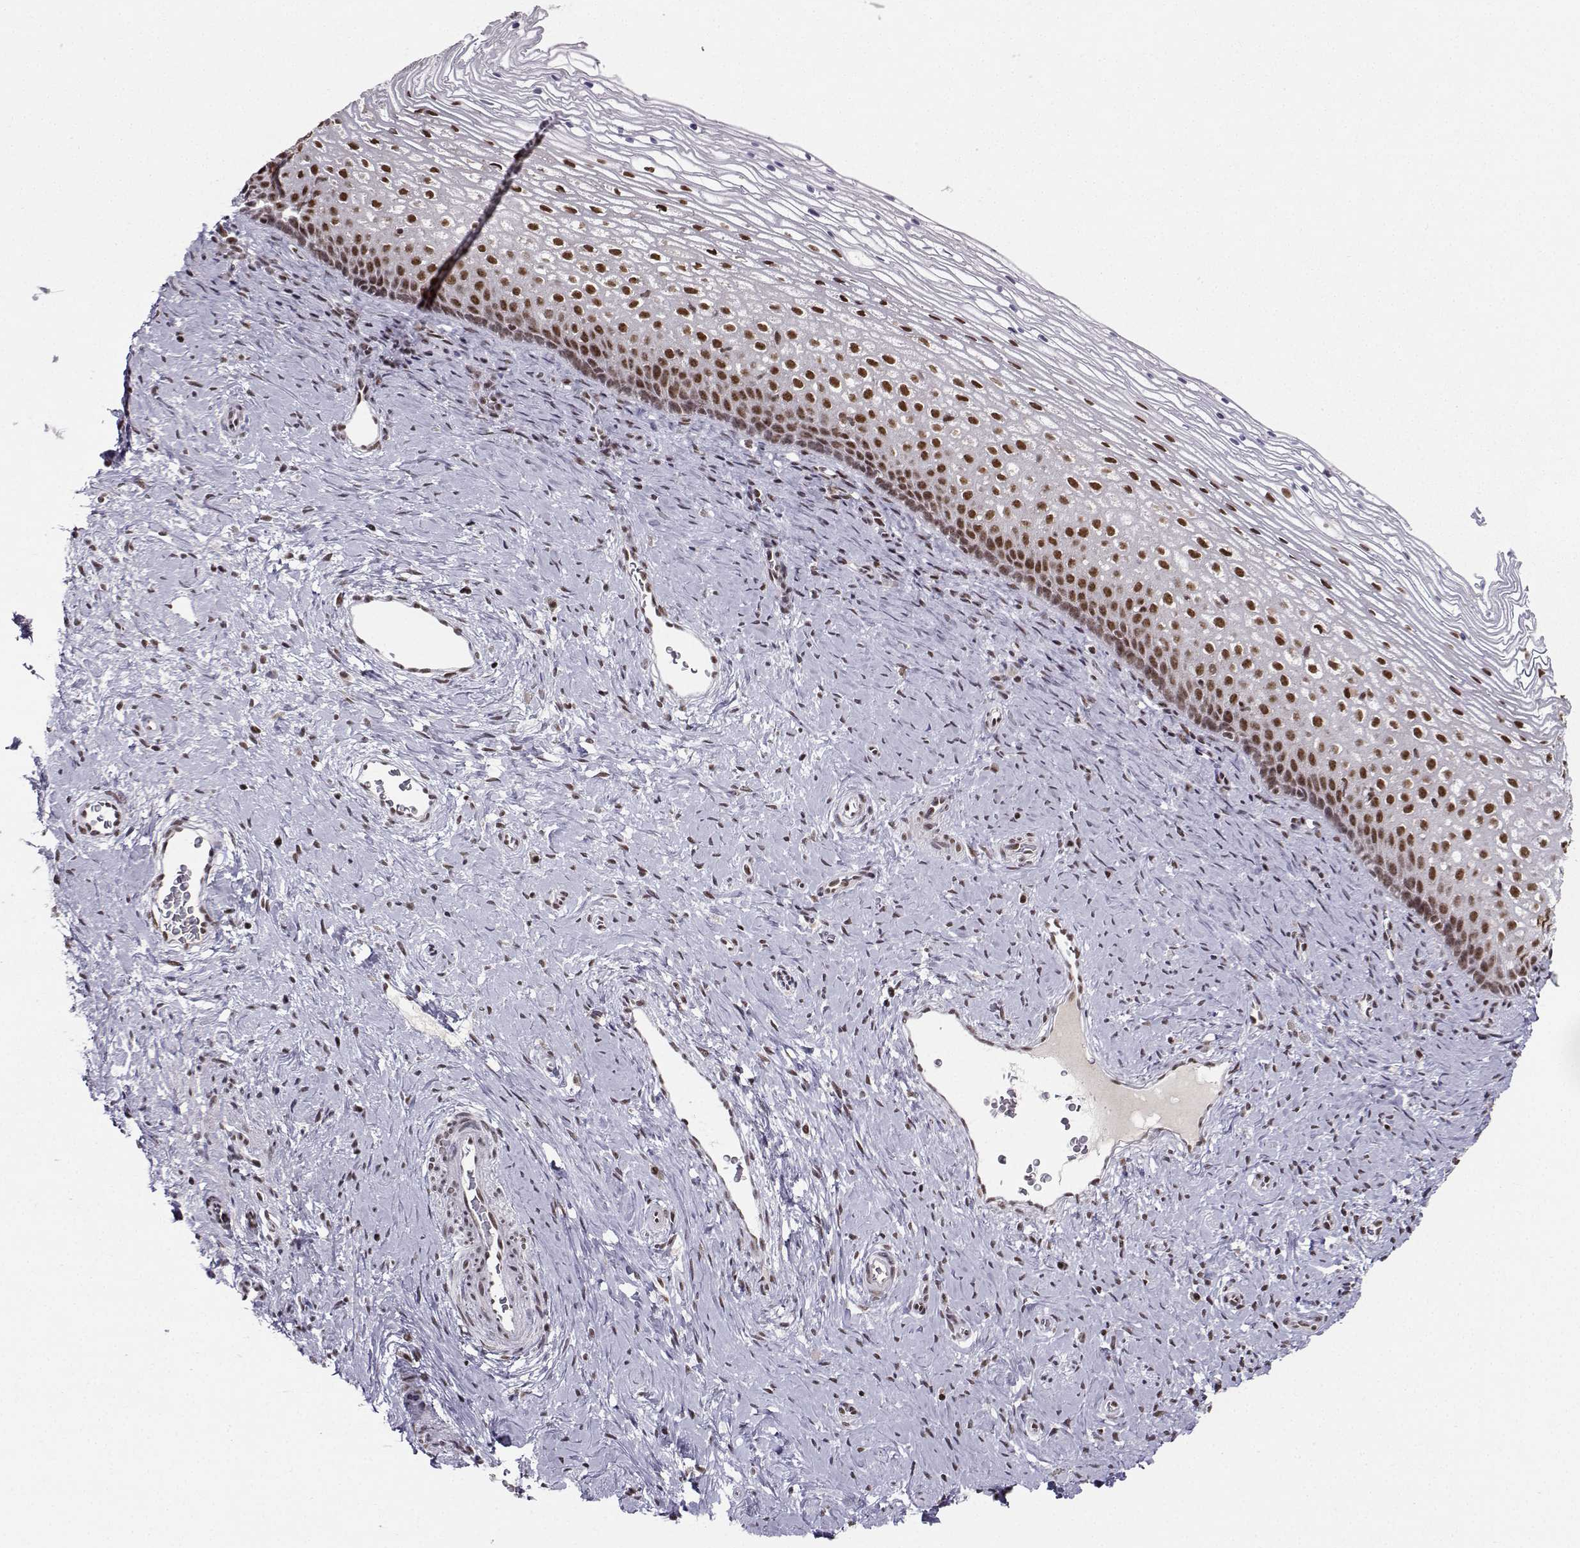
{"staining": {"intensity": "moderate", "quantity": ">75%", "location": "nuclear"}, "tissue": "cervix", "cell_type": "Glandular cells", "image_type": "normal", "snomed": [{"axis": "morphology", "description": "Normal tissue, NOS"}, {"axis": "topography", "description": "Cervix"}], "caption": "Immunohistochemistry photomicrograph of unremarkable human cervix stained for a protein (brown), which exhibits medium levels of moderate nuclear expression in approximately >75% of glandular cells.", "gene": "SNRPB2", "patient": {"sex": "female", "age": 34}}